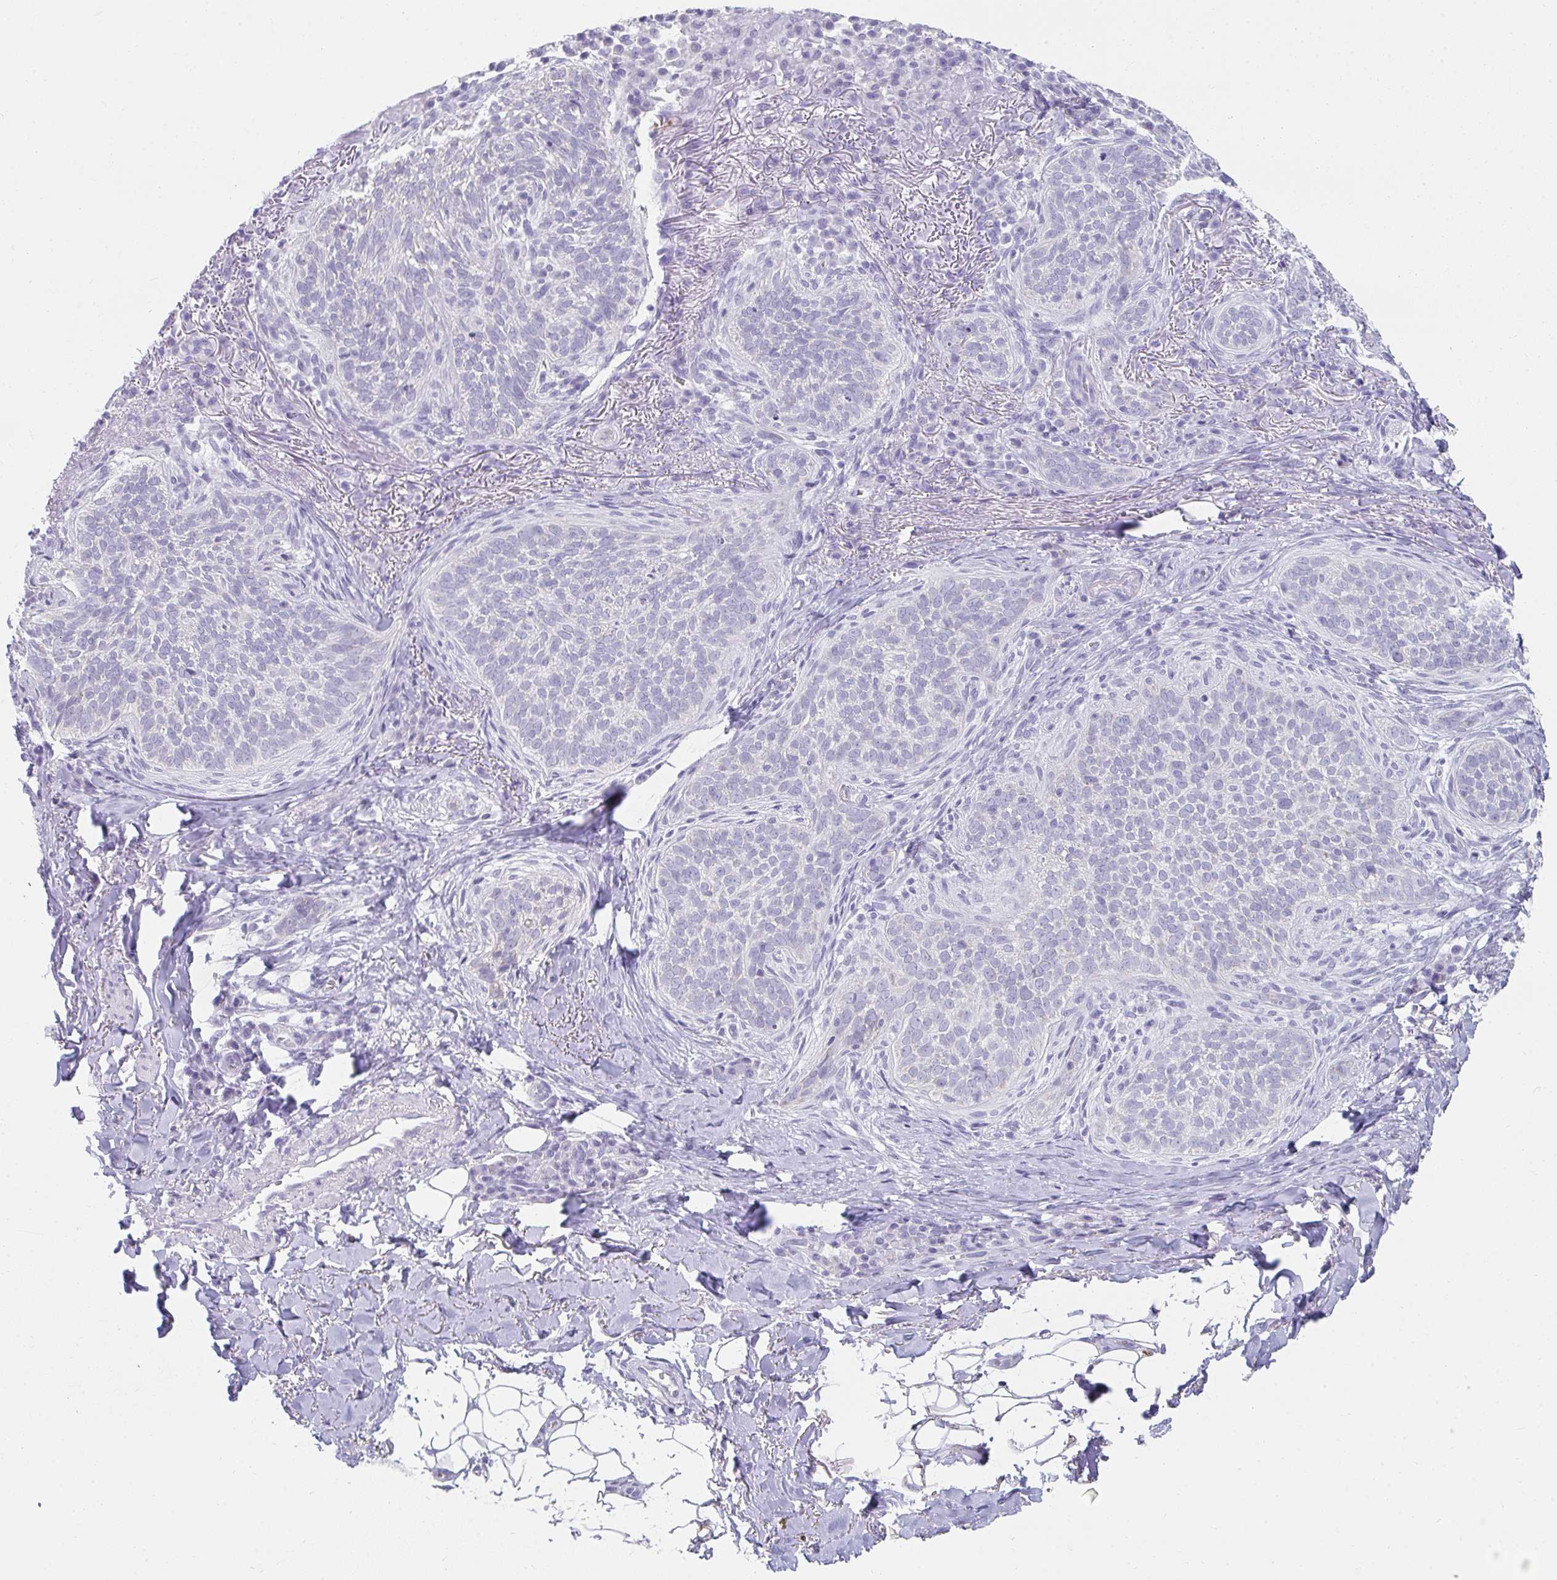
{"staining": {"intensity": "negative", "quantity": "none", "location": "none"}, "tissue": "skin cancer", "cell_type": "Tumor cells", "image_type": "cancer", "snomed": [{"axis": "morphology", "description": "Basal cell carcinoma"}, {"axis": "topography", "description": "Skin"}, {"axis": "topography", "description": "Skin of head"}], "caption": "A high-resolution micrograph shows immunohistochemistry (IHC) staining of skin cancer (basal cell carcinoma), which displays no significant expression in tumor cells.", "gene": "RLF", "patient": {"sex": "male", "age": 62}}